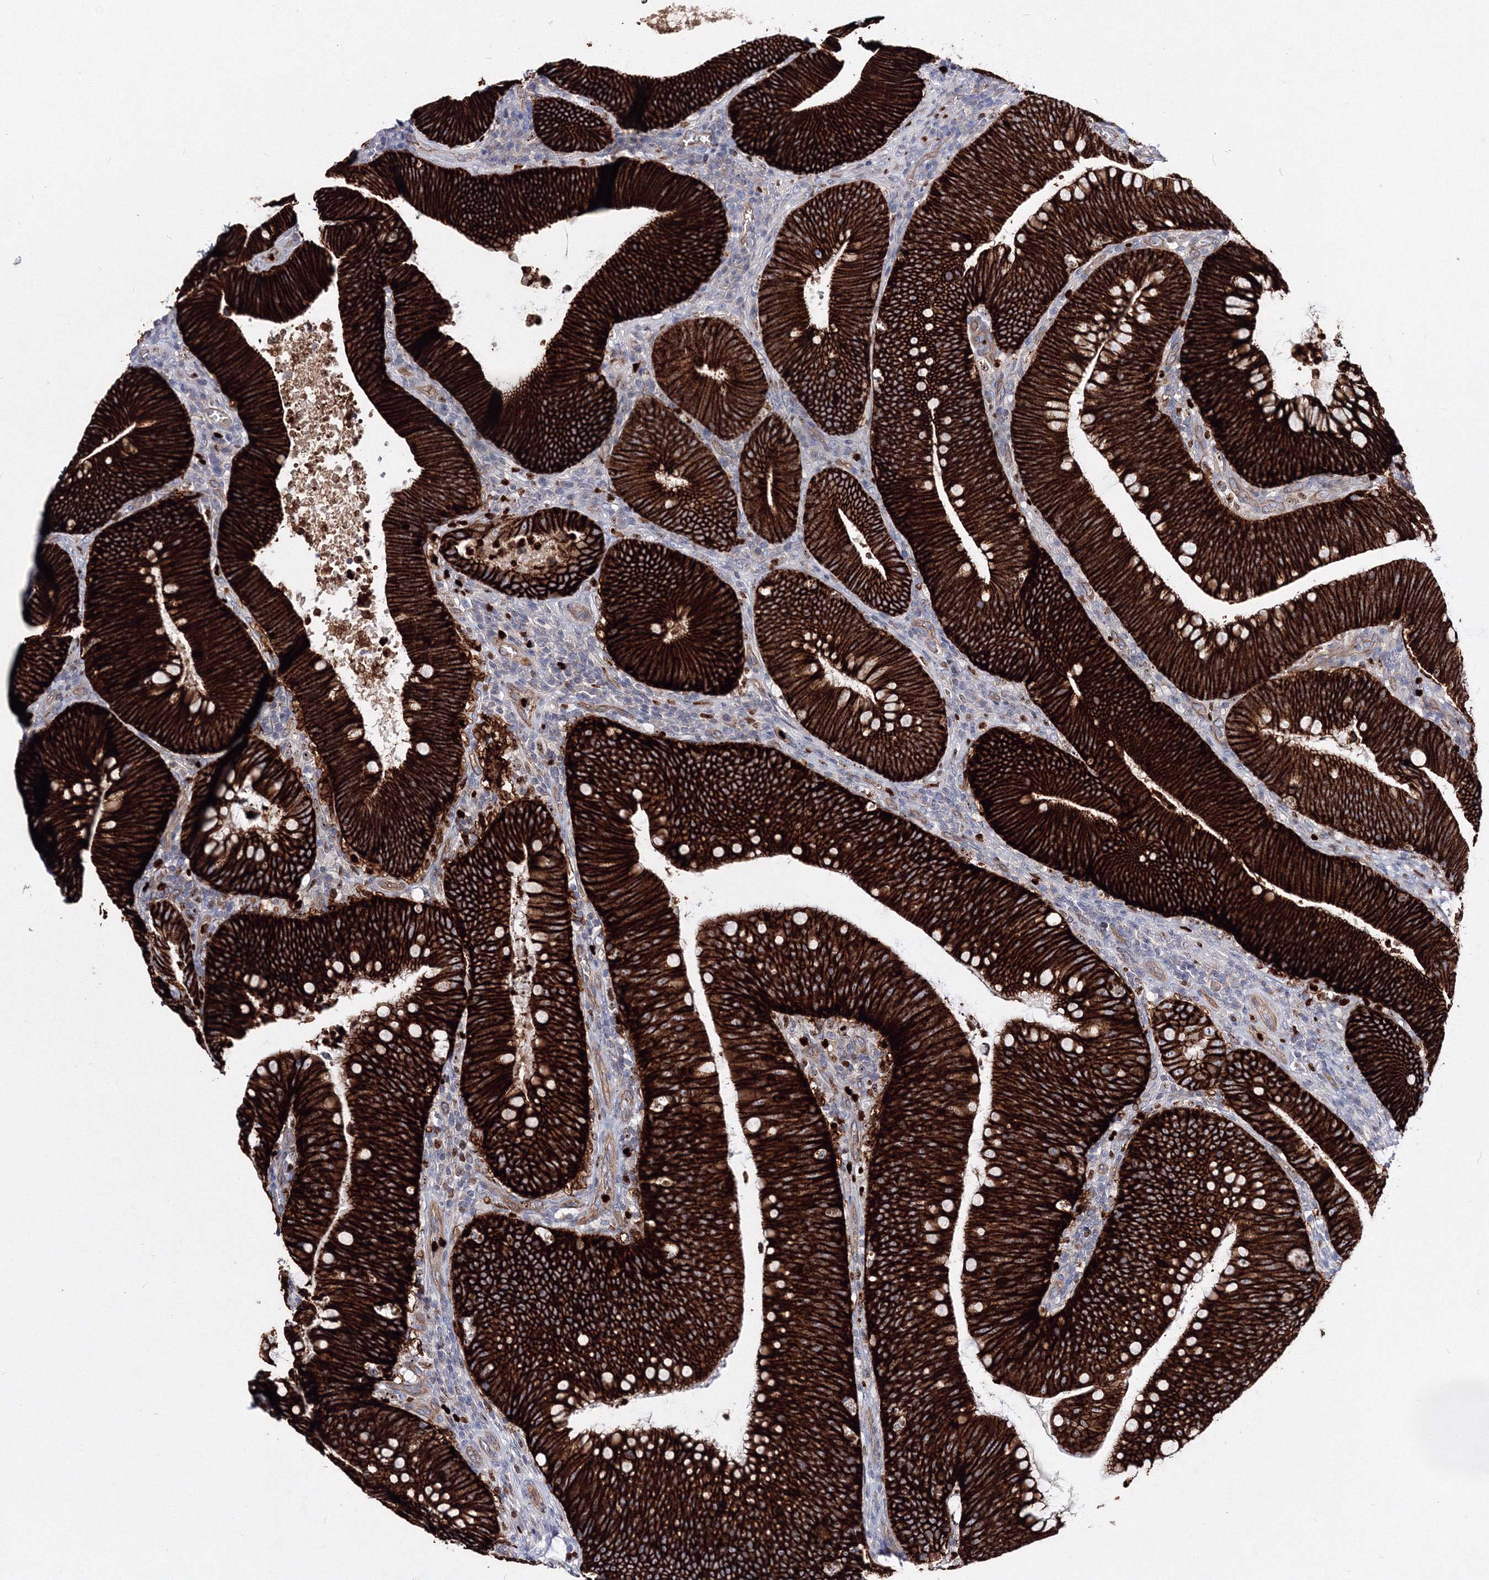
{"staining": {"intensity": "strong", "quantity": ">75%", "location": "cytoplasmic/membranous"}, "tissue": "colorectal cancer", "cell_type": "Tumor cells", "image_type": "cancer", "snomed": [{"axis": "morphology", "description": "Normal tissue, NOS"}, {"axis": "topography", "description": "Colon"}], "caption": "A photomicrograph of colorectal cancer stained for a protein exhibits strong cytoplasmic/membranous brown staining in tumor cells. Using DAB (3,3'-diaminobenzidine) (brown) and hematoxylin (blue) stains, captured at high magnification using brightfield microscopy.", "gene": "C11orf52", "patient": {"sex": "female", "age": 82}}